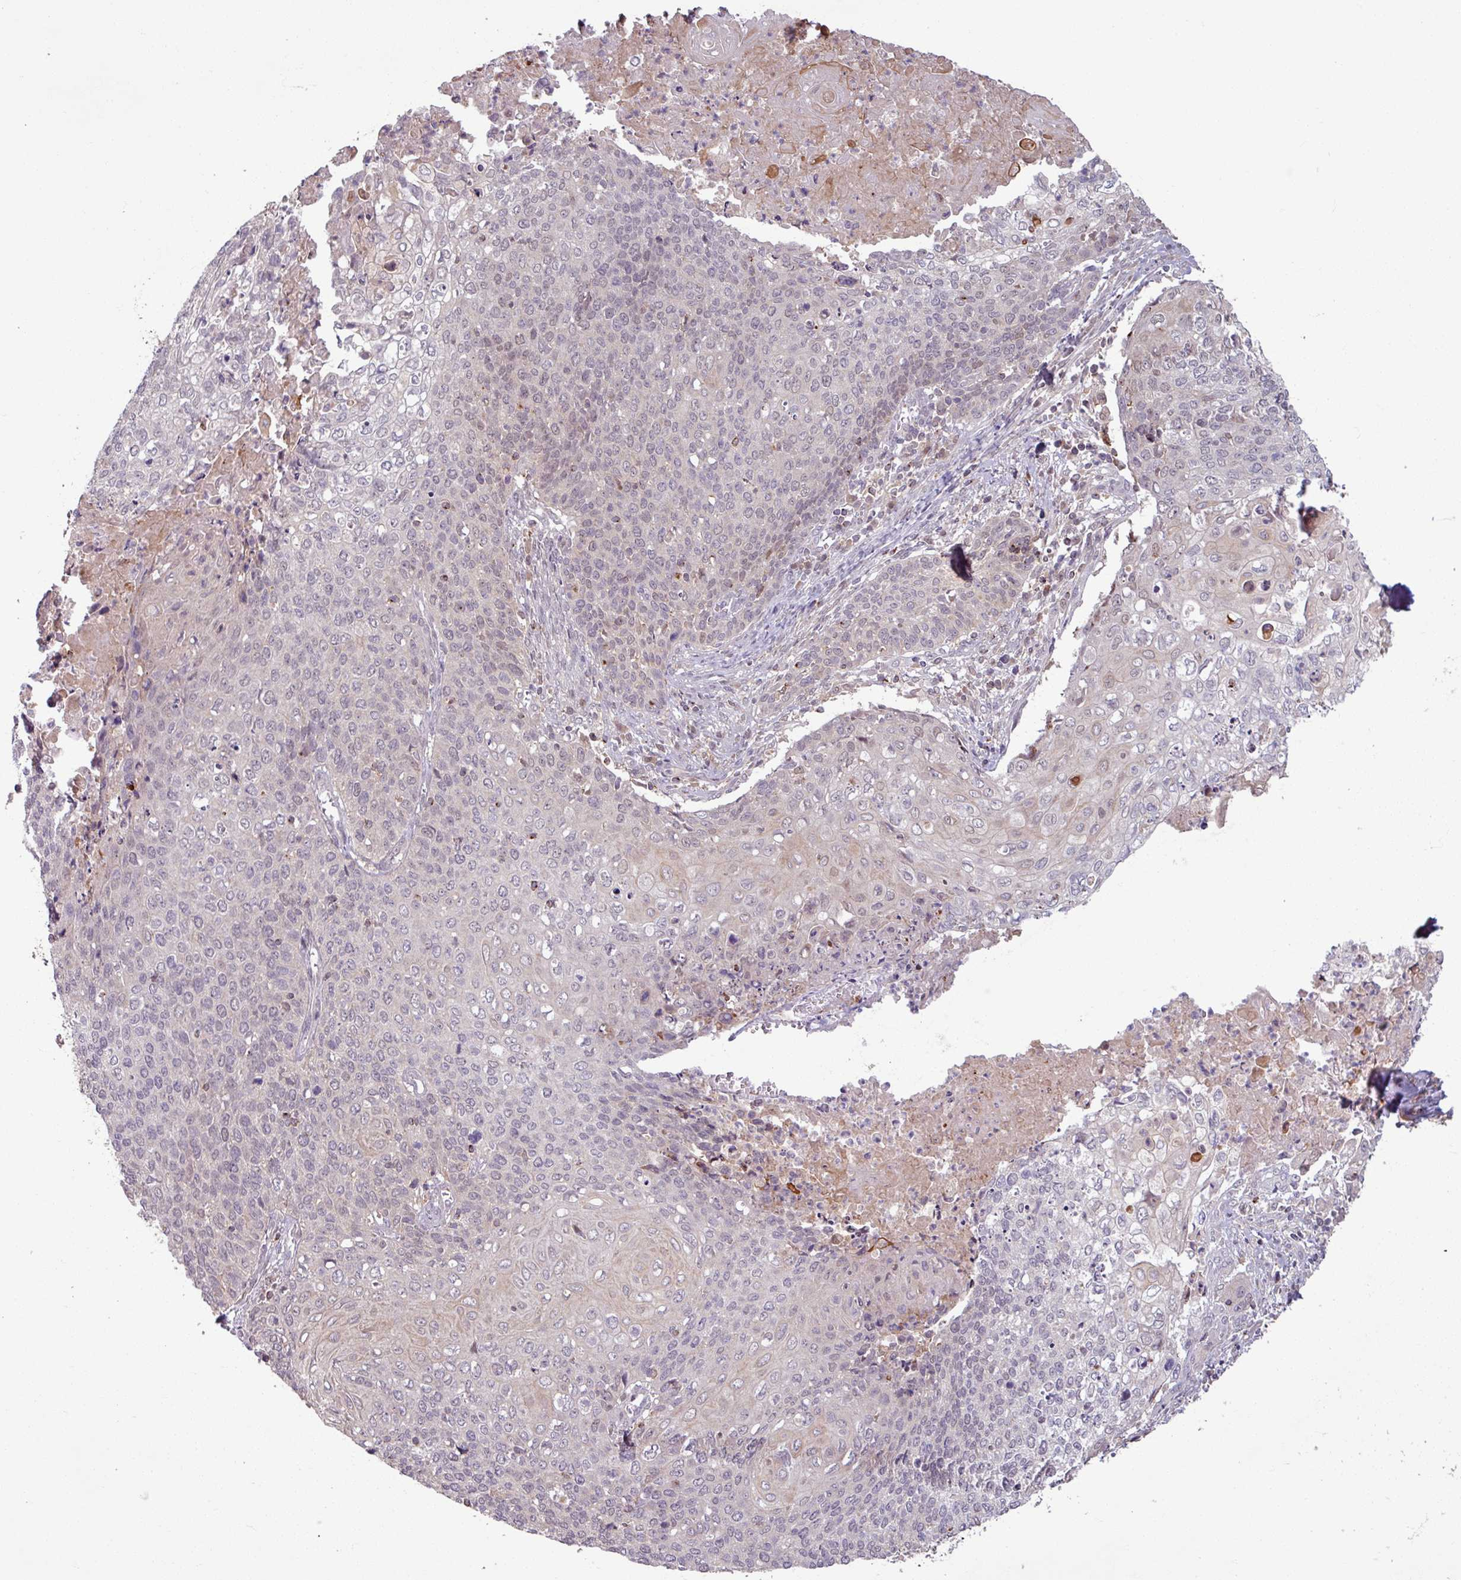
{"staining": {"intensity": "weak", "quantity": "<25%", "location": "nuclear"}, "tissue": "cervical cancer", "cell_type": "Tumor cells", "image_type": "cancer", "snomed": [{"axis": "morphology", "description": "Squamous cell carcinoma, NOS"}, {"axis": "topography", "description": "Cervix"}], "caption": "High magnification brightfield microscopy of cervical cancer (squamous cell carcinoma) stained with DAB (brown) and counterstained with hematoxylin (blue): tumor cells show no significant expression. (Brightfield microscopy of DAB immunohistochemistry at high magnification).", "gene": "OR6B1", "patient": {"sex": "female", "age": 39}}